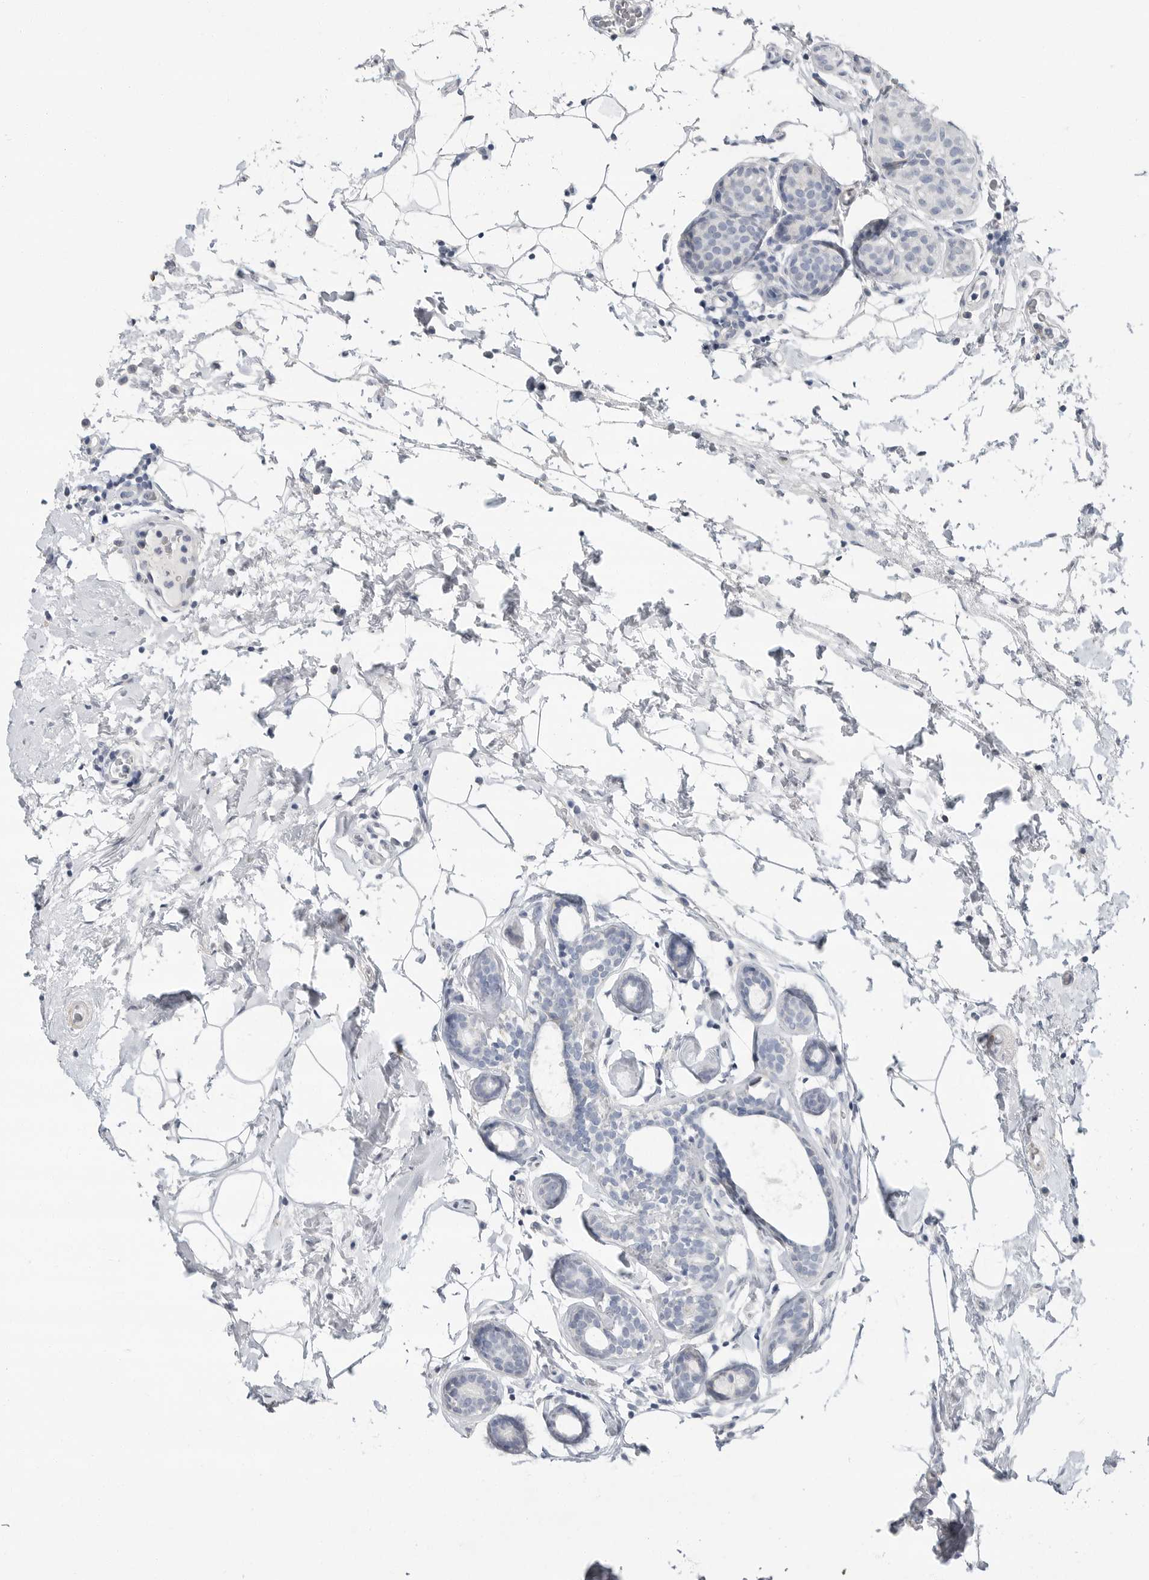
{"staining": {"intensity": "negative", "quantity": "none", "location": "none"}, "tissue": "breast cancer", "cell_type": "Tumor cells", "image_type": "cancer", "snomed": [{"axis": "morphology", "description": "Lobular carcinoma"}, {"axis": "topography", "description": "Breast"}], "caption": "Tumor cells are negative for protein expression in human breast lobular carcinoma.", "gene": "PLN", "patient": {"sex": "female", "age": 50}}